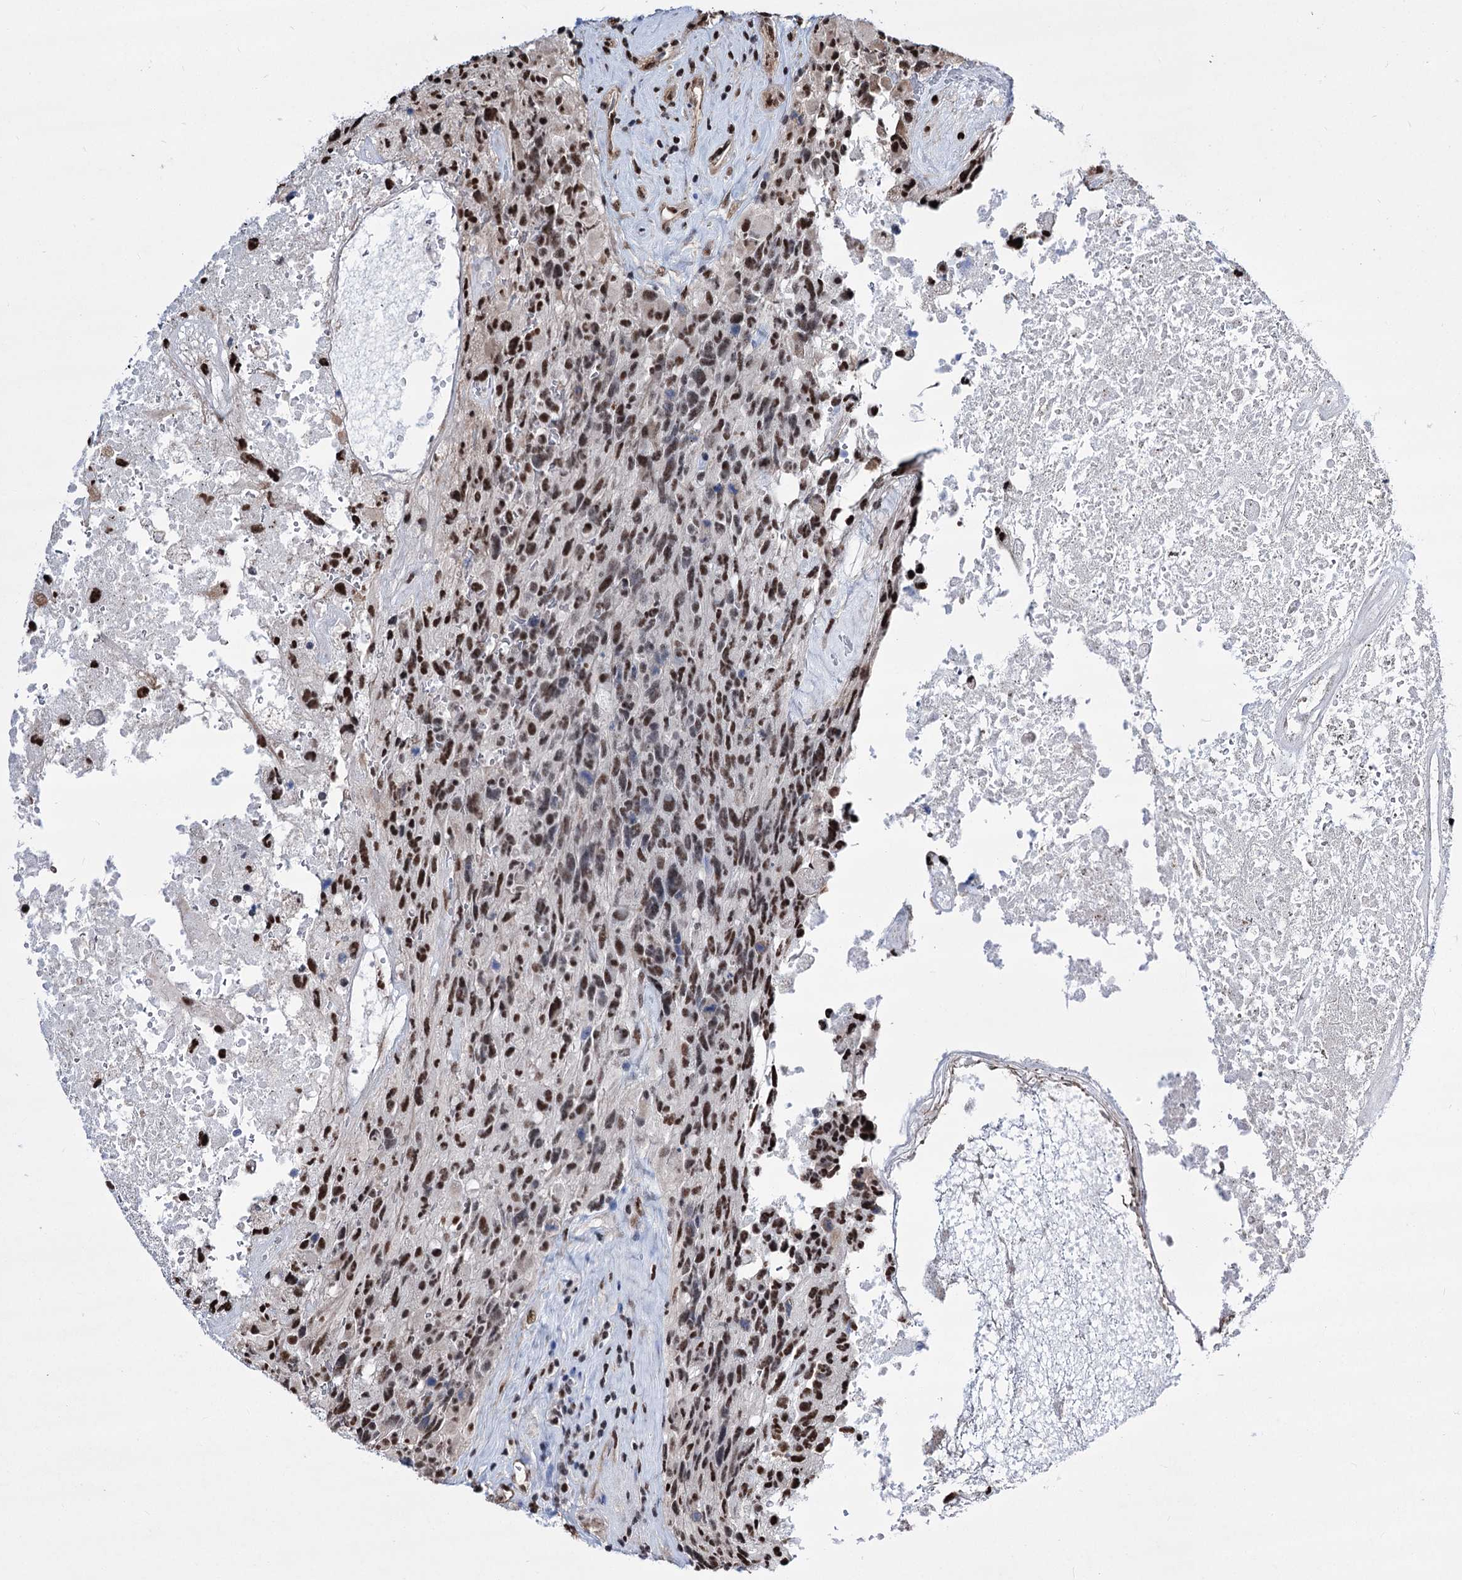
{"staining": {"intensity": "moderate", "quantity": ">75%", "location": "nuclear"}, "tissue": "glioma", "cell_type": "Tumor cells", "image_type": "cancer", "snomed": [{"axis": "morphology", "description": "Glioma, malignant, High grade"}, {"axis": "topography", "description": "Brain"}], "caption": "IHC staining of malignant glioma (high-grade), which displays medium levels of moderate nuclear staining in approximately >75% of tumor cells indicating moderate nuclear protein positivity. The staining was performed using DAB (3,3'-diaminobenzidine) (brown) for protein detection and nuclei were counterstained in hematoxylin (blue).", "gene": "CHMP7", "patient": {"sex": "male", "age": 76}}